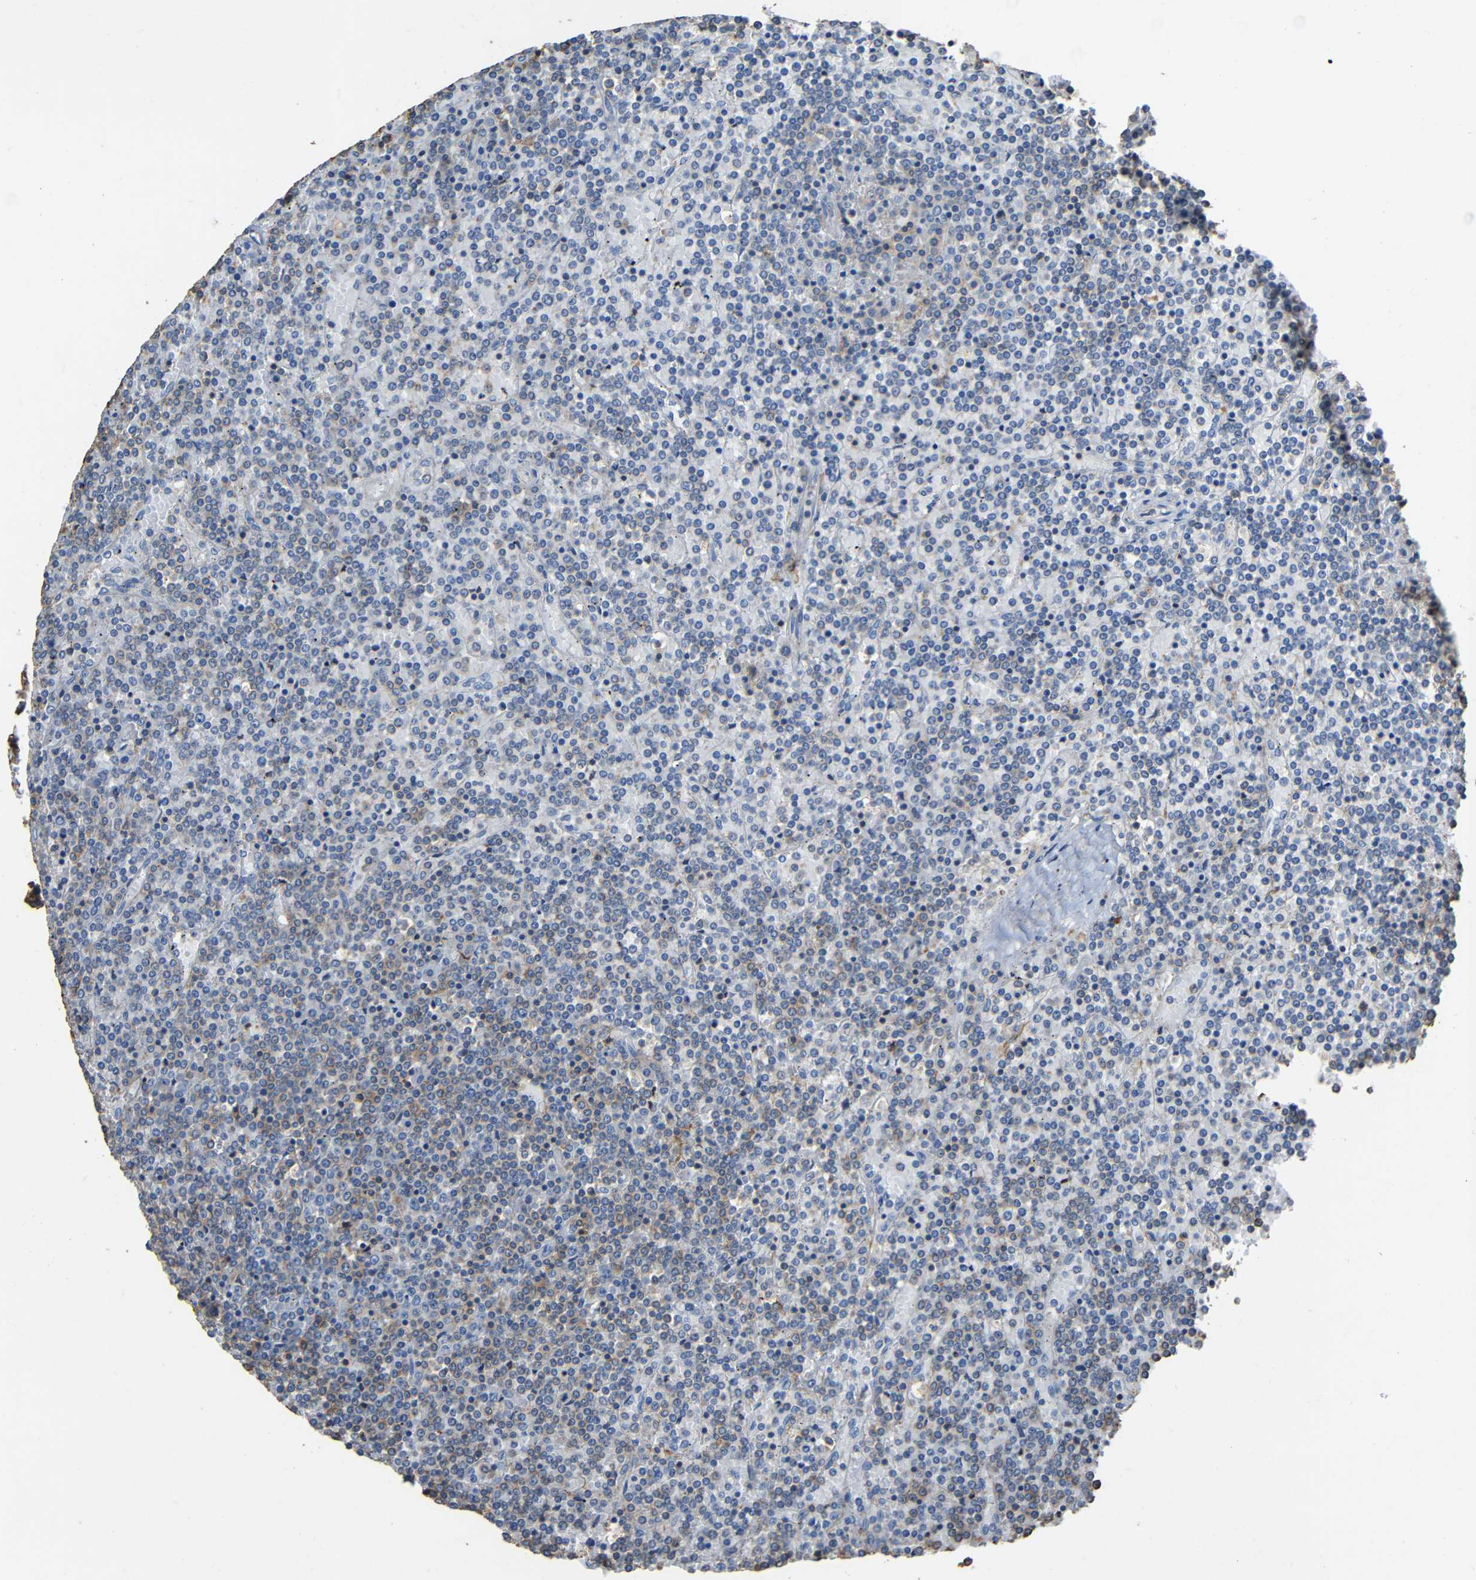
{"staining": {"intensity": "weak", "quantity": "<25%", "location": "cytoplasmic/membranous"}, "tissue": "lymphoma", "cell_type": "Tumor cells", "image_type": "cancer", "snomed": [{"axis": "morphology", "description": "Malignant lymphoma, non-Hodgkin's type, Low grade"}, {"axis": "topography", "description": "Spleen"}], "caption": "This is an immunohistochemistry (IHC) micrograph of human low-grade malignant lymphoma, non-Hodgkin's type. There is no staining in tumor cells.", "gene": "RHOT2", "patient": {"sex": "female", "age": 19}}